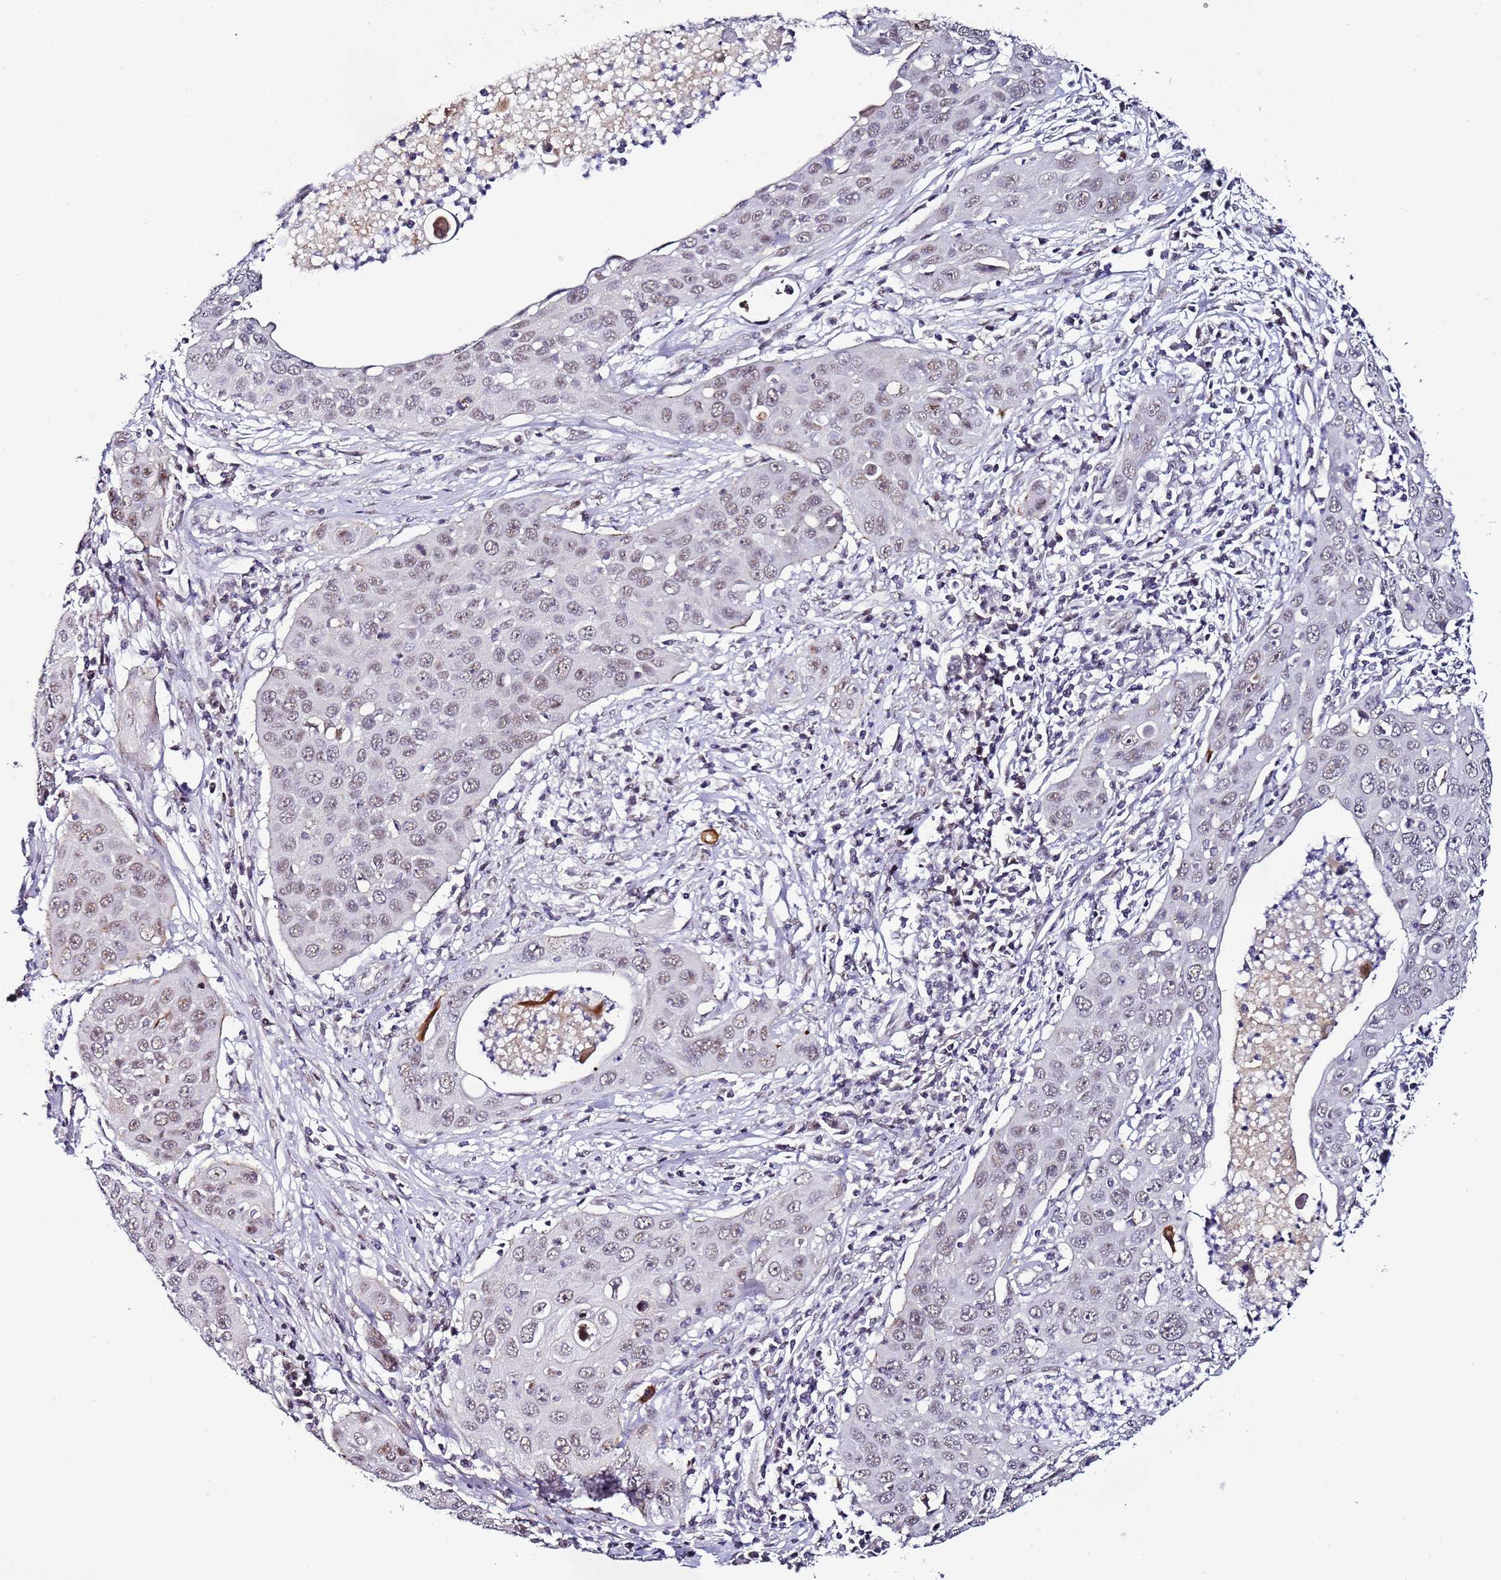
{"staining": {"intensity": "weak", "quantity": "25%-75%", "location": "nuclear"}, "tissue": "cervical cancer", "cell_type": "Tumor cells", "image_type": "cancer", "snomed": [{"axis": "morphology", "description": "Squamous cell carcinoma, NOS"}, {"axis": "topography", "description": "Cervix"}], "caption": "Immunohistochemistry (DAB (3,3'-diaminobenzidine)) staining of cervical cancer (squamous cell carcinoma) displays weak nuclear protein positivity in approximately 25%-75% of tumor cells.", "gene": "PSMA7", "patient": {"sex": "female", "age": 36}}